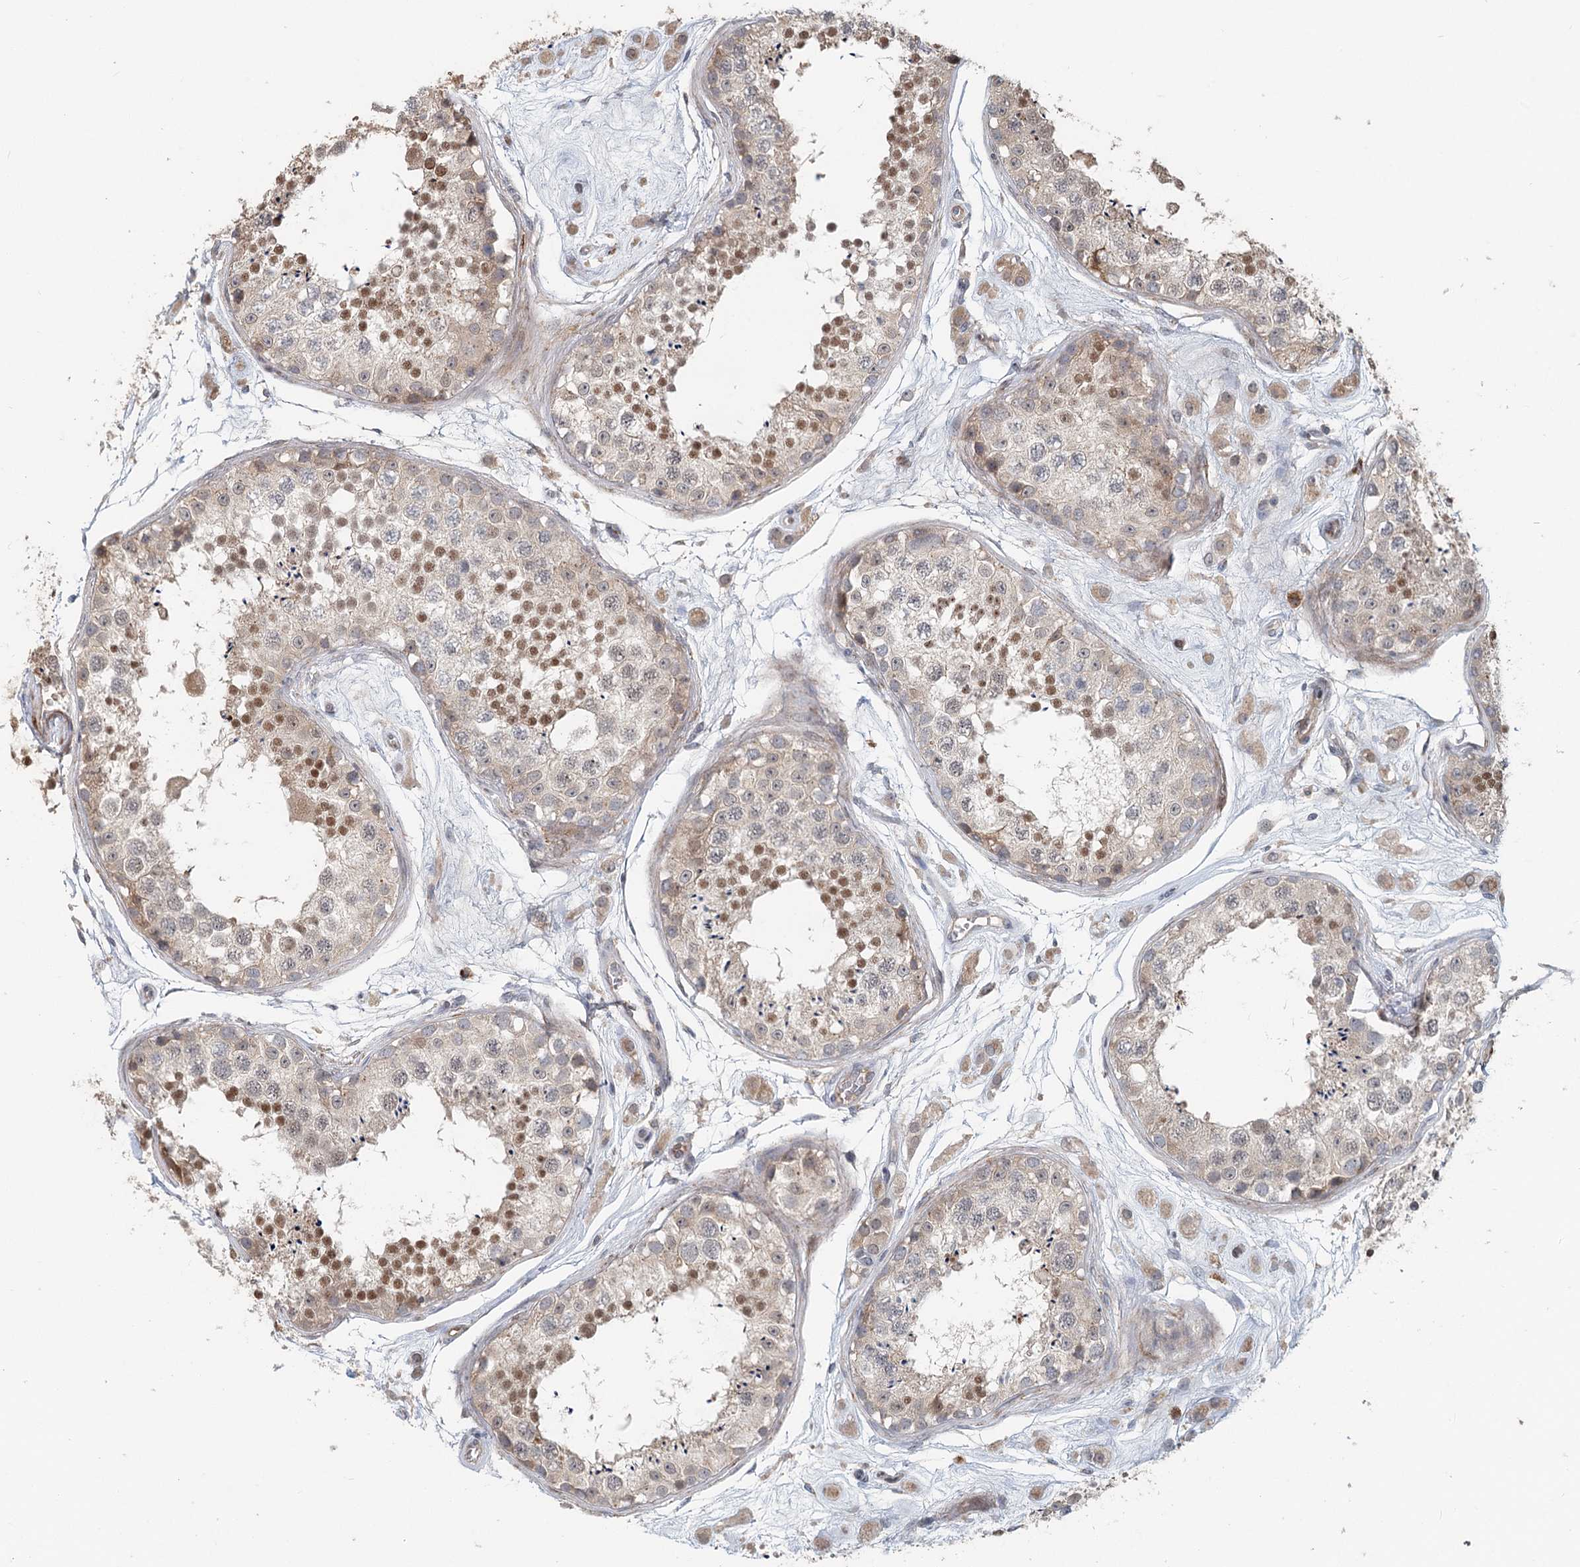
{"staining": {"intensity": "moderate", "quantity": "25%-75%", "location": "cytoplasmic/membranous,nuclear"}, "tissue": "testis", "cell_type": "Cells in seminiferous ducts", "image_type": "normal", "snomed": [{"axis": "morphology", "description": "Normal tissue, NOS"}, {"axis": "topography", "description": "Testis"}], "caption": "Protein analysis of unremarkable testis shows moderate cytoplasmic/membranous,nuclear positivity in about 25%-75% of cells in seminiferous ducts. (DAB IHC with brightfield microscopy, high magnification).", "gene": "RNF111", "patient": {"sex": "male", "age": 25}}